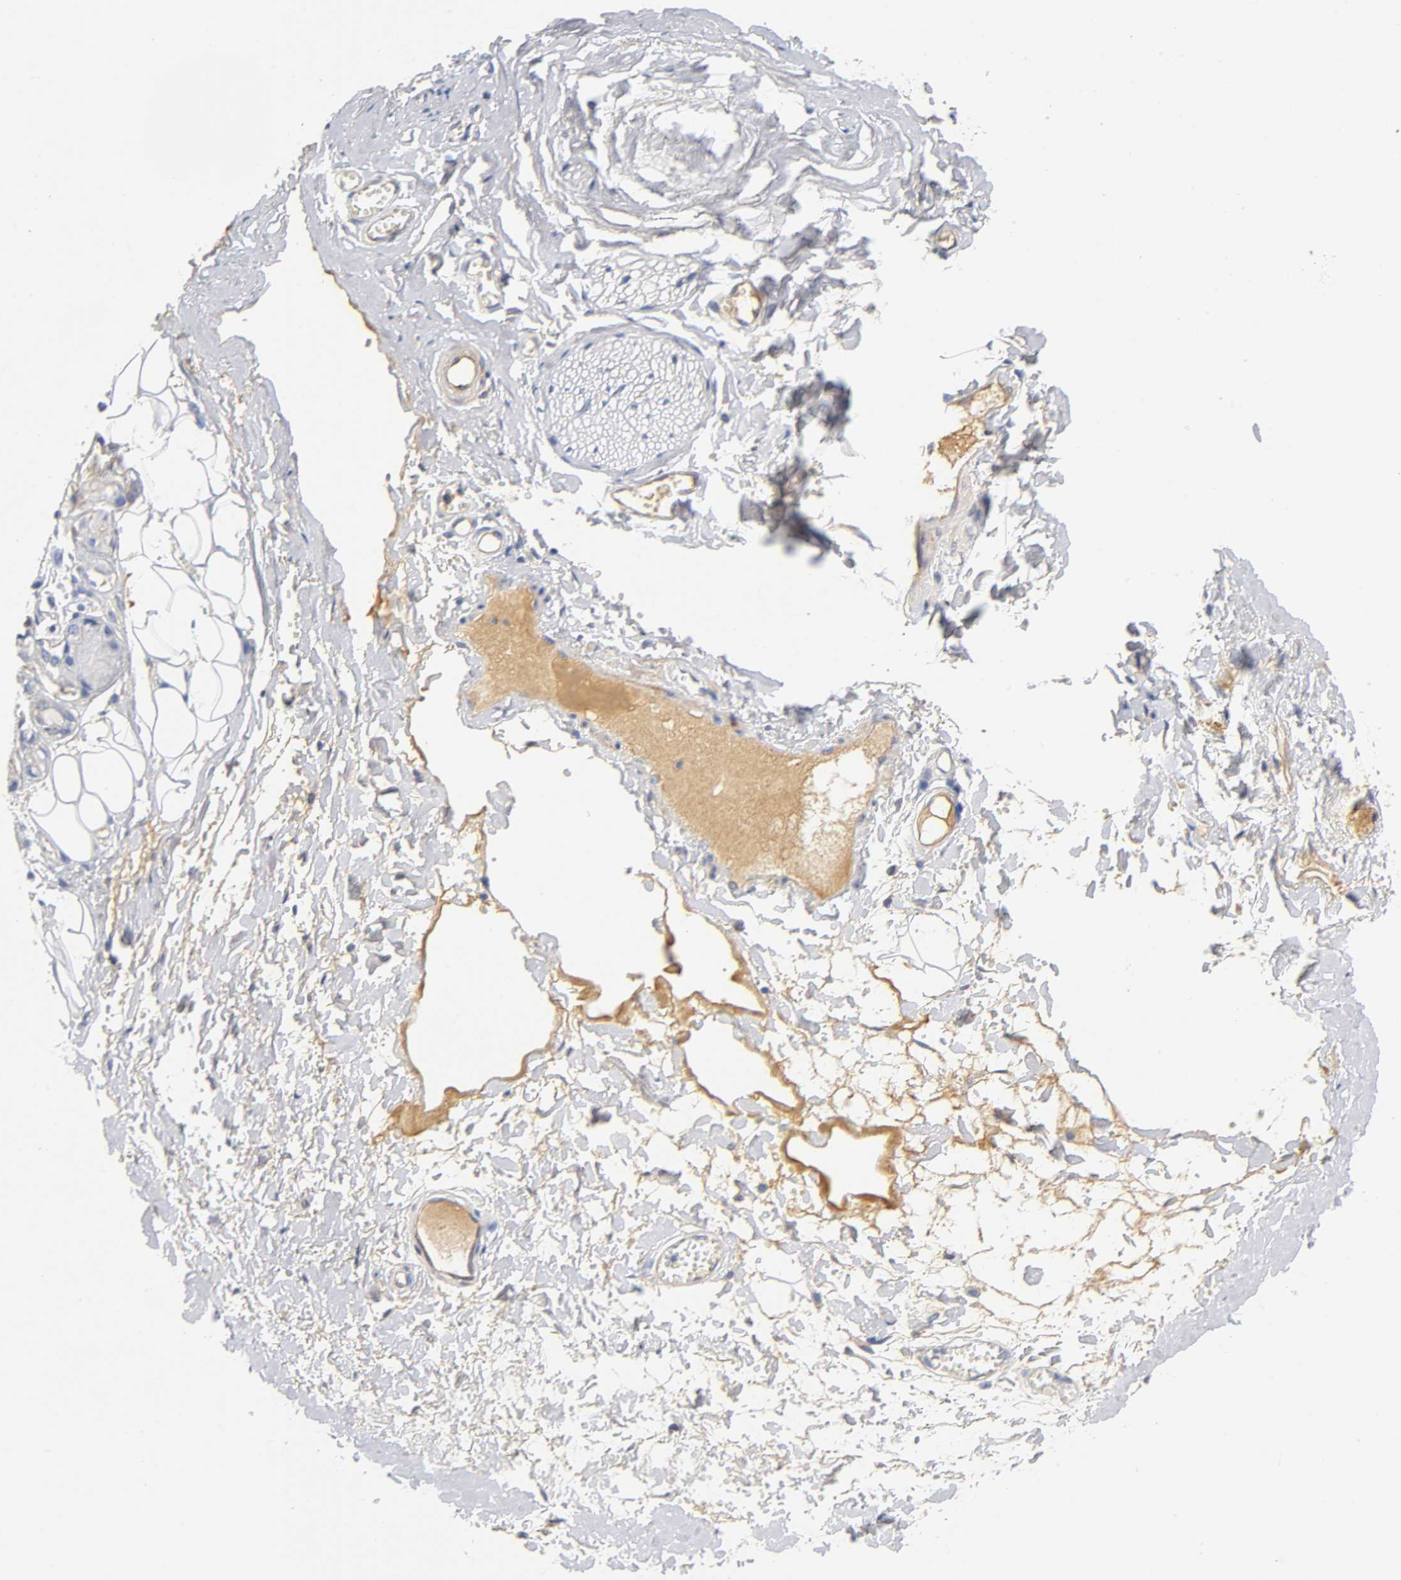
{"staining": {"intensity": "negative", "quantity": "none", "location": "none"}, "tissue": "adipose tissue", "cell_type": "Adipocytes", "image_type": "normal", "snomed": [{"axis": "morphology", "description": "Normal tissue, NOS"}, {"axis": "morphology", "description": "Inflammation, NOS"}, {"axis": "topography", "description": "Salivary gland"}, {"axis": "topography", "description": "Peripheral nerve tissue"}], "caption": "This is a image of immunohistochemistry (IHC) staining of unremarkable adipose tissue, which shows no staining in adipocytes.", "gene": "TNC", "patient": {"sex": "female", "age": 75}}